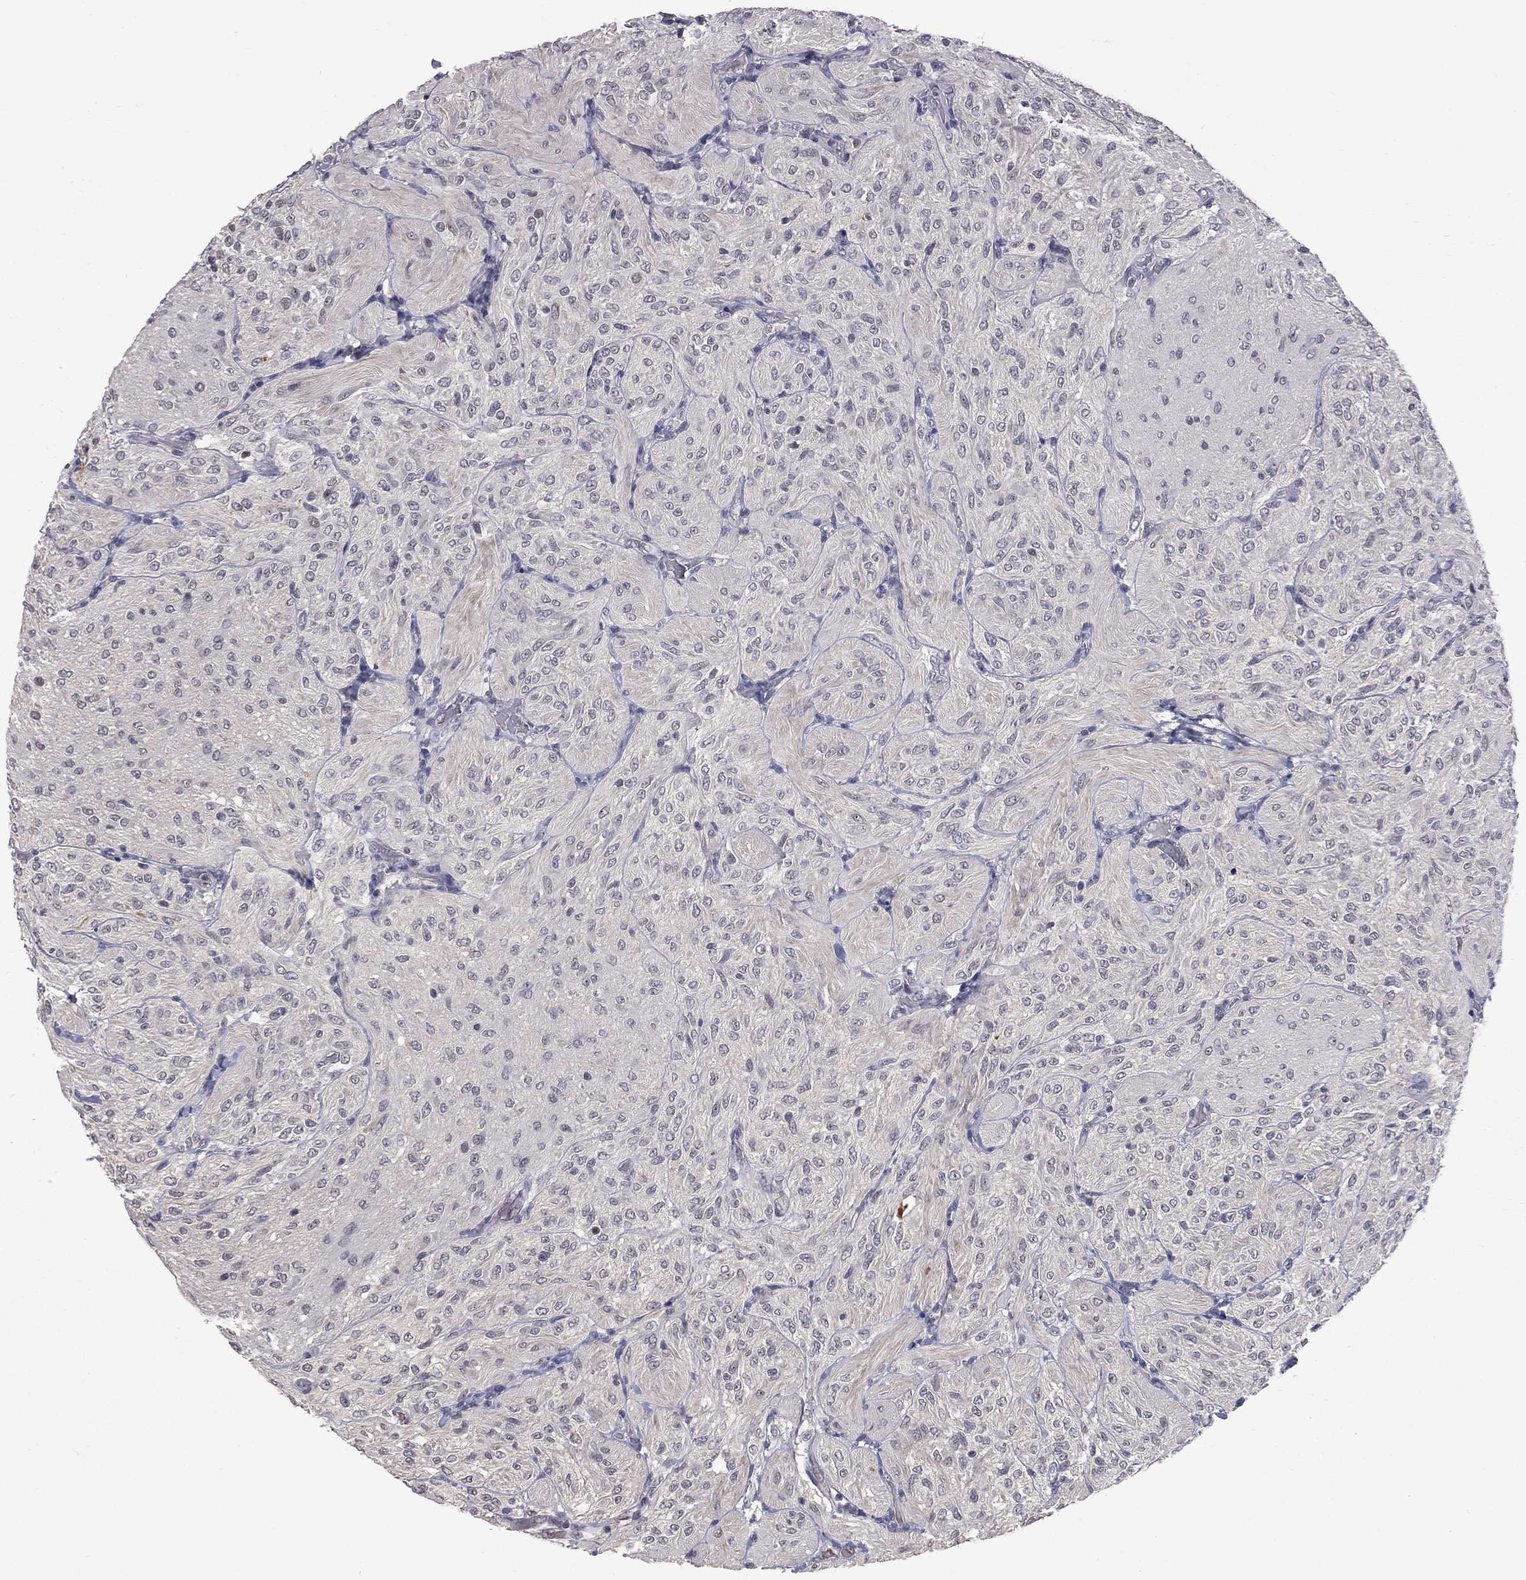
{"staining": {"intensity": "negative", "quantity": "none", "location": "none"}, "tissue": "glioma", "cell_type": "Tumor cells", "image_type": "cancer", "snomed": [{"axis": "morphology", "description": "Glioma, malignant, Low grade"}, {"axis": "topography", "description": "Brain"}], "caption": "The image exhibits no significant staining in tumor cells of glioma.", "gene": "DSG4", "patient": {"sex": "male", "age": 3}}